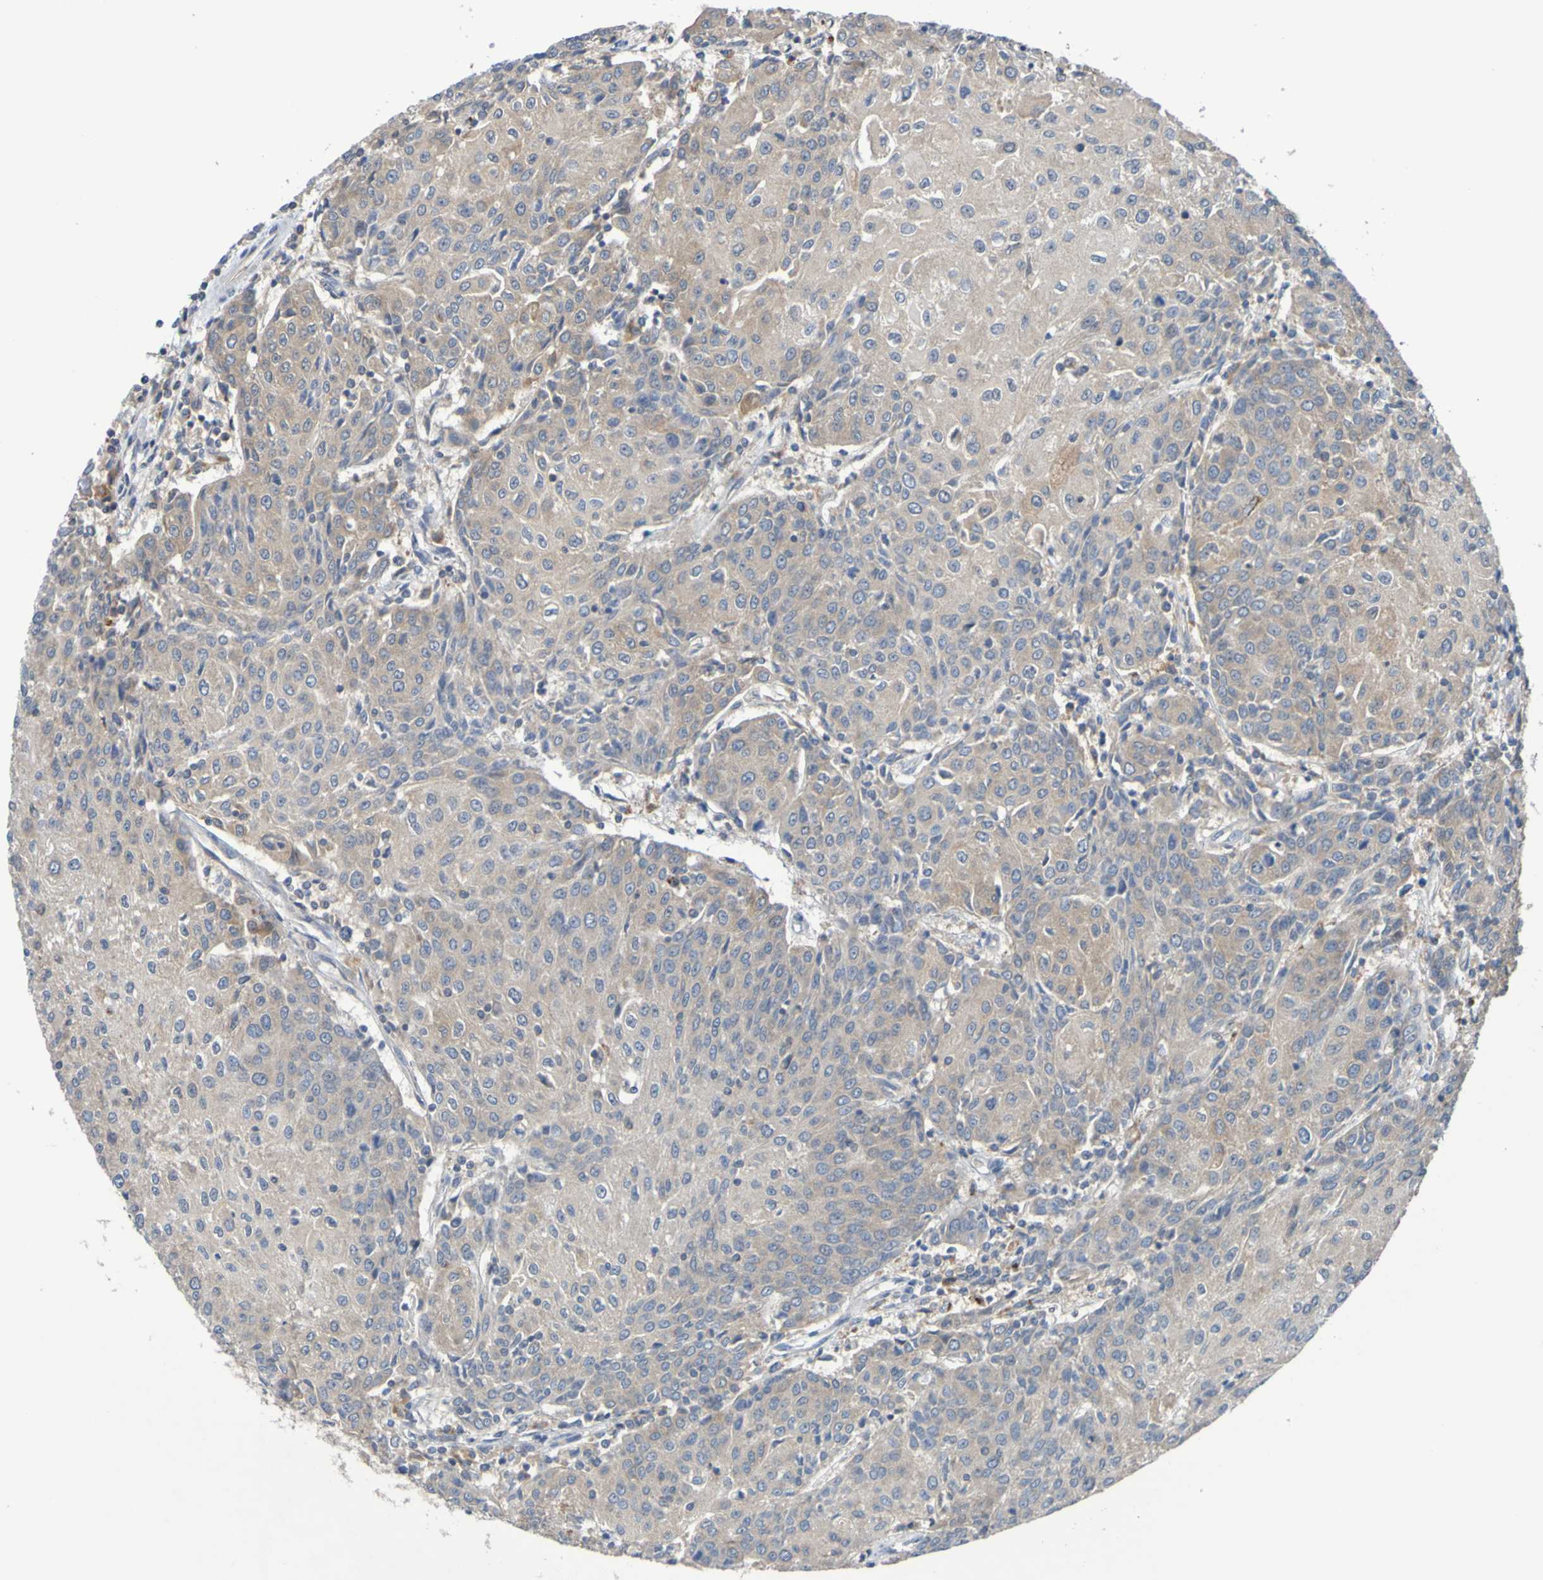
{"staining": {"intensity": "weak", "quantity": ">75%", "location": "cytoplasmic/membranous"}, "tissue": "urothelial cancer", "cell_type": "Tumor cells", "image_type": "cancer", "snomed": [{"axis": "morphology", "description": "Urothelial carcinoma, High grade"}, {"axis": "topography", "description": "Urinary bladder"}], "caption": "High-power microscopy captured an IHC histopathology image of urothelial cancer, revealing weak cytoplasmic/membranous expression in about >75% of tumor cells.", "gene": "SDK1", "patient": {"sex": "female", "age": 85}}